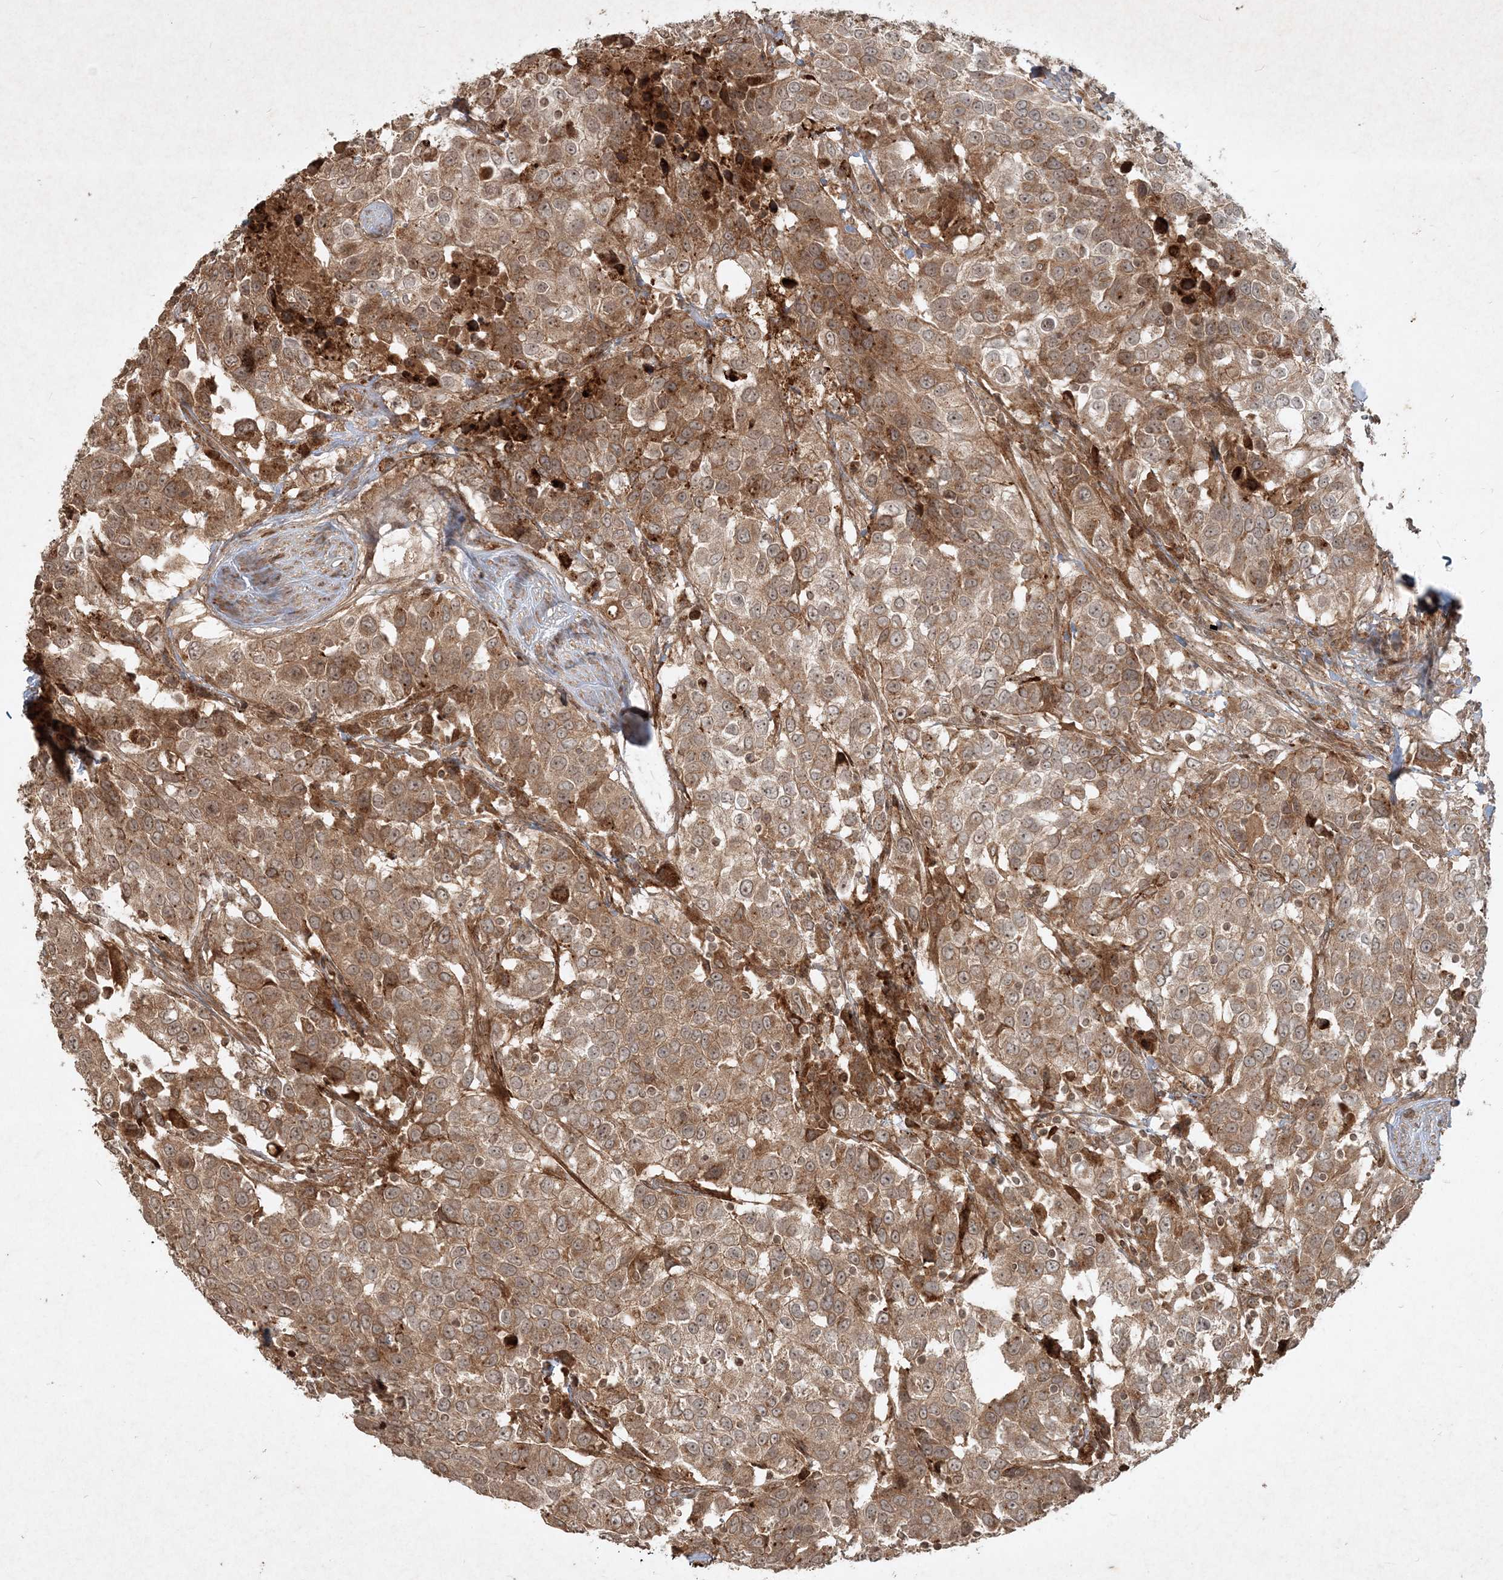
{"staining": {"intensity": "moderate", "quantity": ">75%", "location": "cytoplasmic/membranous"}, "tissue": "urothelial cancer", "cell_type": "Tumor cells", "image_type": "cancer", "snomed": [{"axis": "morphology", "description": "Urothelial carcinoma, High grade"}, {"axis": "topography", "description": "Urinary bladder"}], "caption": "Protein staining of urothelial cancer tissue exhibits moderate cytoplasmic/membranous staining in about >75% of tumor cells.", "gene": "NARS1", "patient": {"sex": "female", "age": 80}}